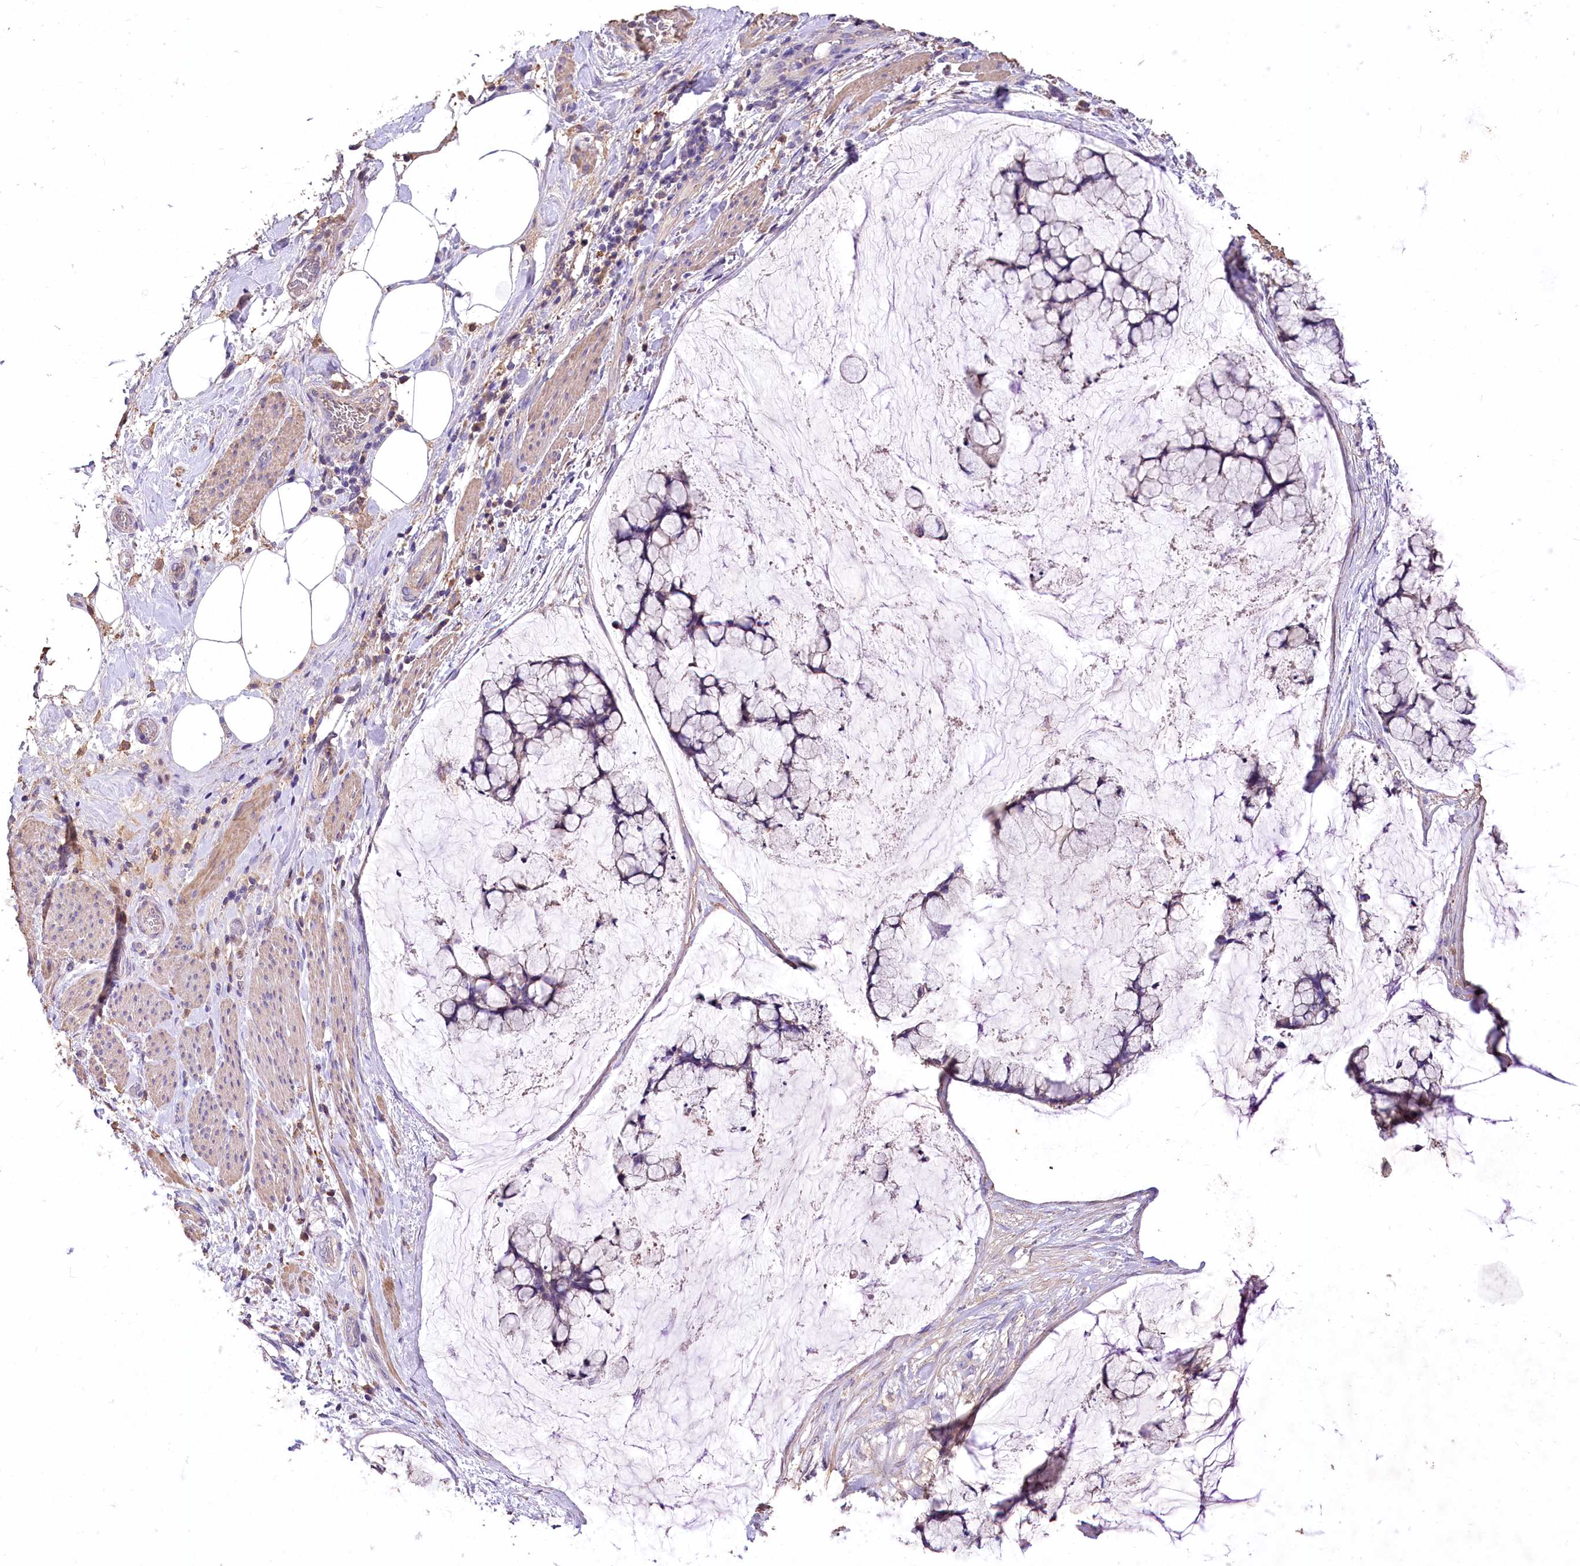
{"staining": {"intensity": "negative", "quantity": "none", "location": "none"}, "tissue": "ovarian cancer", "cell_type": "Tumor cells", "image_type": "cancer", "snomed": [{"axis": "morphology", "description": "Cystadenocarcinoma, mucinous, NOS"}, {"axis": "topography", "description": "Ovary"}], "caption": "Ovarian cancer (mucinous cystadenocarcinoma) was stained to show a protein in brown. There is no significant staining in tumor cells.", "gene": "PCYOX1L", "patient": {"sex": "female", "age": 42}}